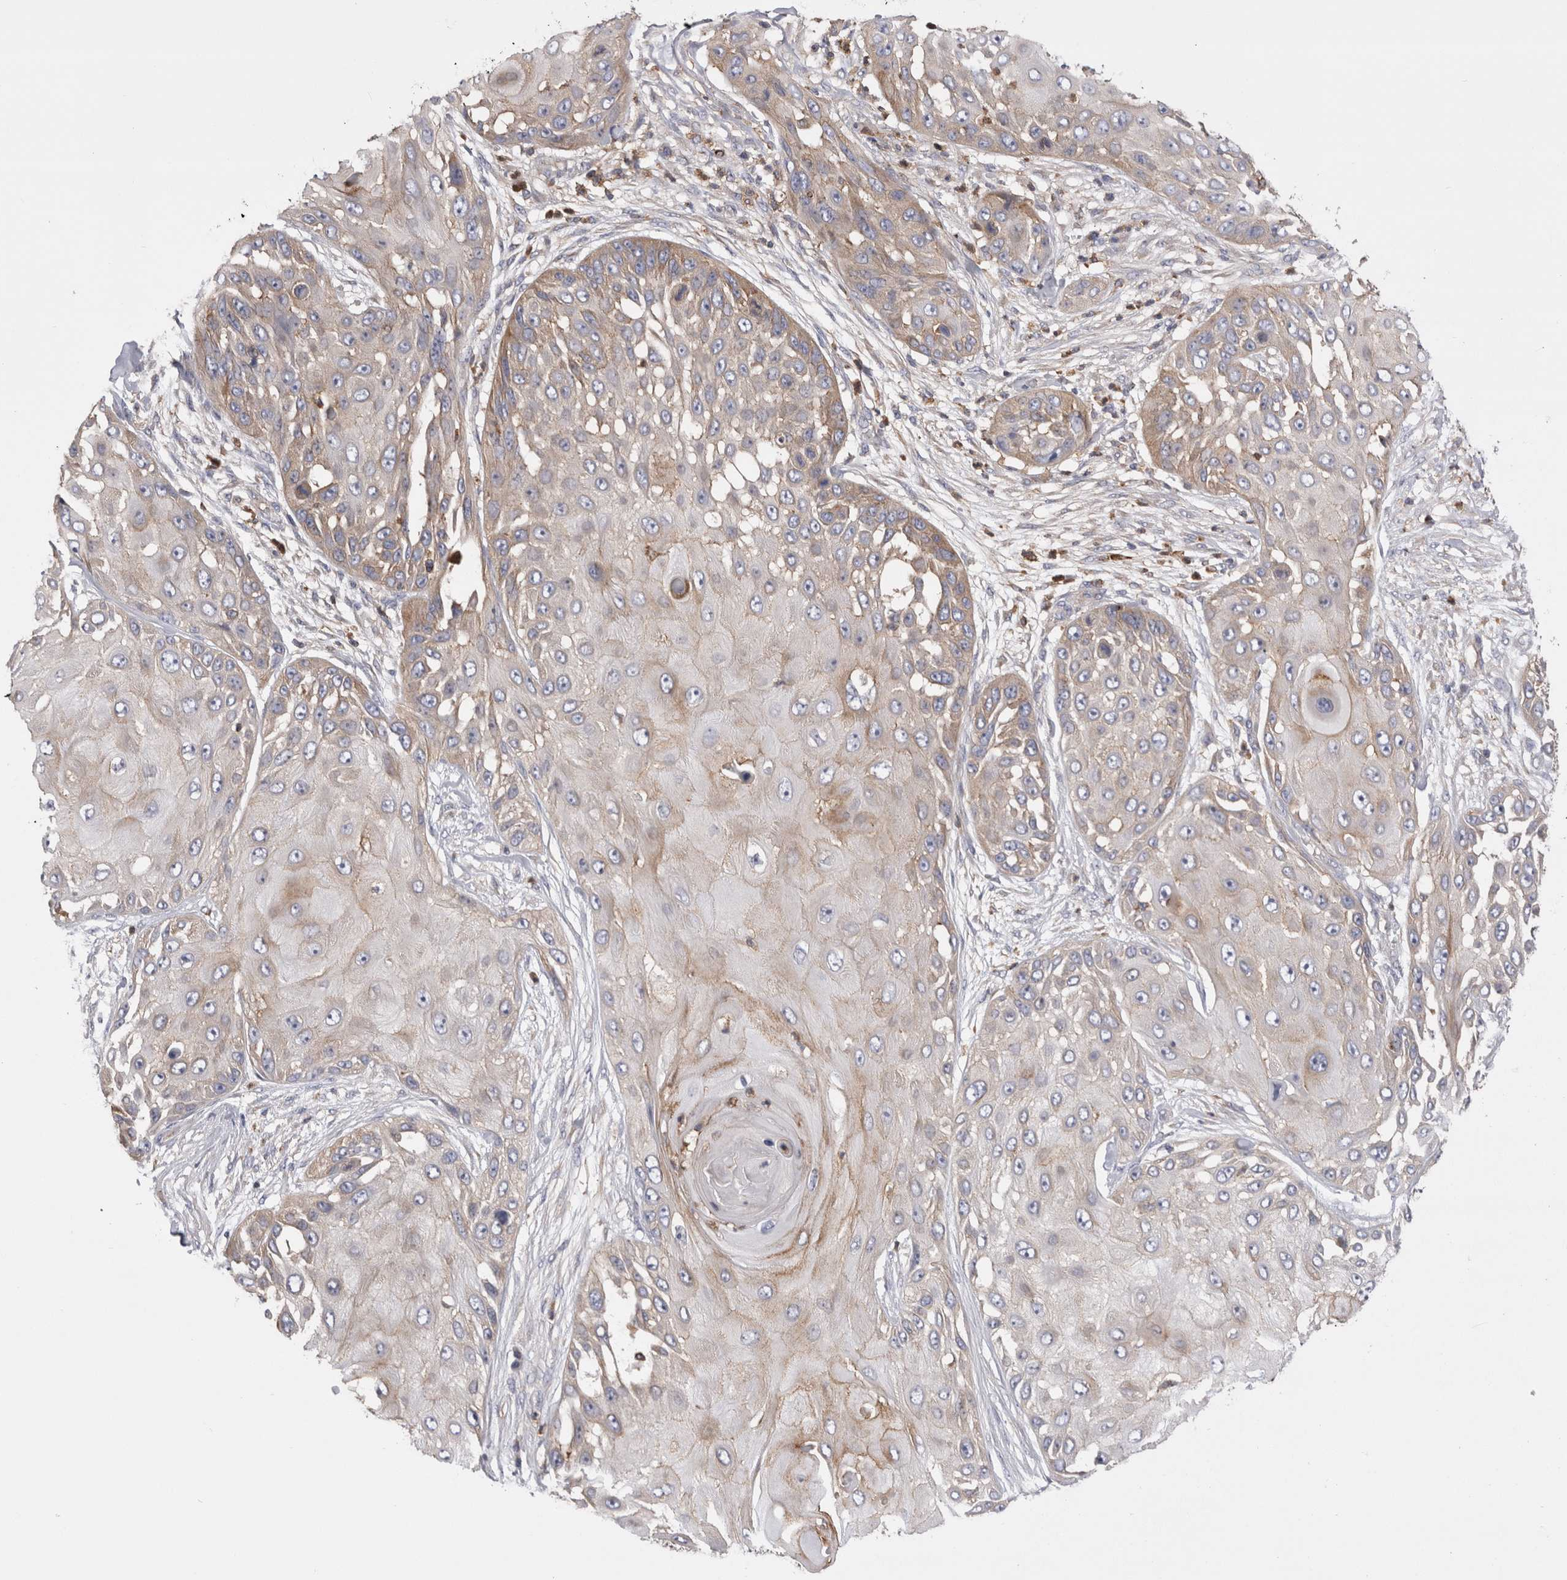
{"staining": {"intensity": "weak", "quantity": "25%-75%", "location": "cytoplasmic/membranous"}, "tissue": "skin cancer", "cell_type": "Tumor cells", "image_type": "cancer", "snomed": [{"axis": "morphology", "description": "Squamous cell carcinoma, NOS"}, {"axis": "topography", "description": "Skin"}], "caption": "This is a photomicrograph of immunohistochemistry staining of skin cancer, which shows weak positivity in the cytoplasmic/membranous of tumor cells.", "gene": "RAB11FIP1", "patient": {"sex": "female", "age": 44}}